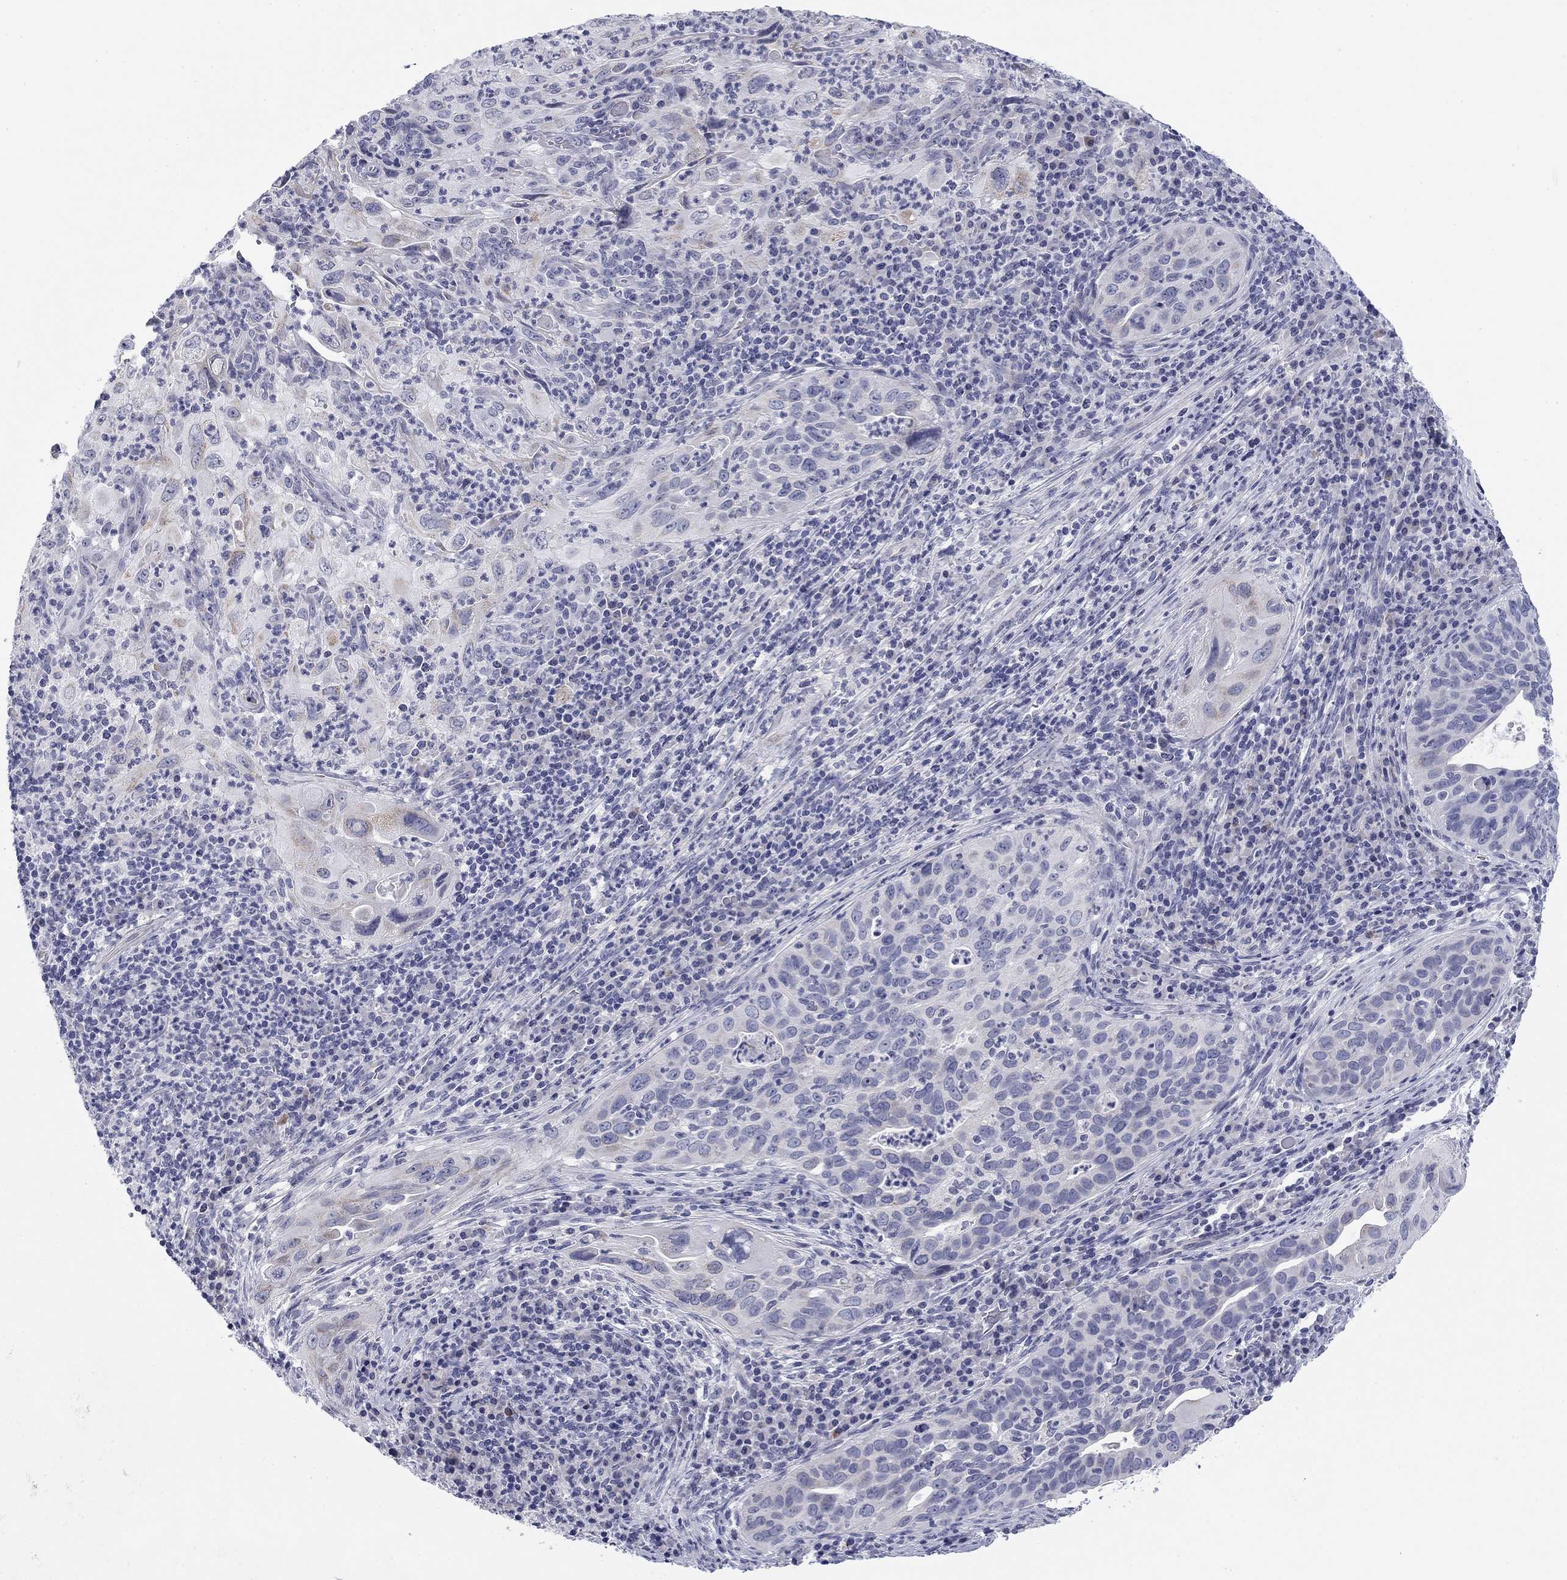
{"staining": {"intensity": "negative", "quantity": "none", "location": "none"}, "tissue": "cervical cancer", "cell_type": "Tumor cells", "image_type": "cancer", "snomed": [{"axis": "morphology", "description": "Squamous cell carcinoma, NOS"}, {"axis": "topography", "description": "Cervix"}], "caption": "Tumor cells are negative for protein expression in human cervical cancer. The staining was performed using DAB (3,3'-diaminobenzidine) to visualize the protein expression in brown, while the nuclei were stained in blue with hematoxylin (Magnification: 20x).", "gene": "PRPH", "patient": {"sex": "female", "age": 26}}